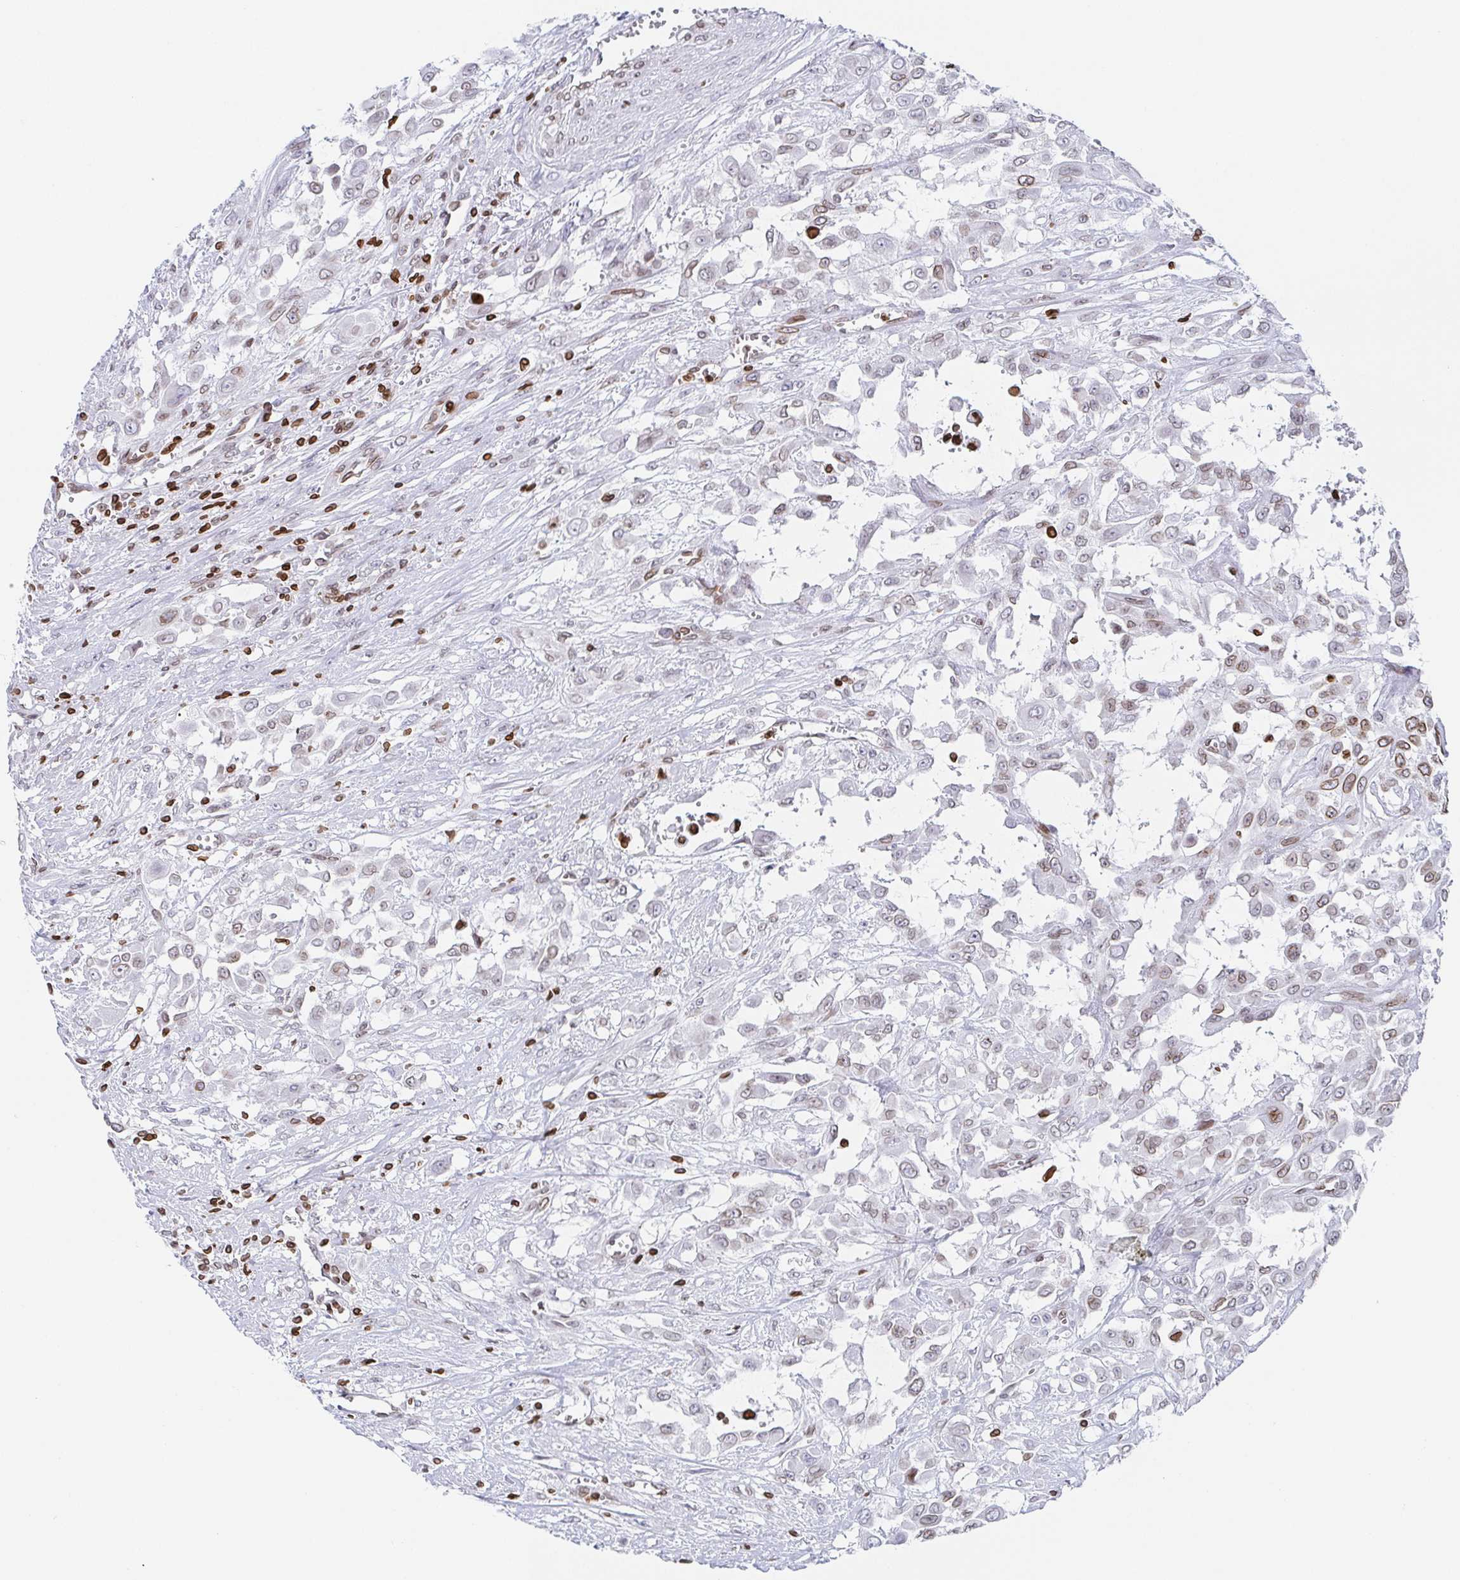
{"staining": {"intensity": "moderate", "quantity": "25%-75%", "location": "cytoplasmic/membranous,nuclear"}, "tissue": "urothelial cancer", "cell_type": "Tumor cells", "image_type": "cancer", "snomed": [{"axis": "morphology", "description": "Urothelial carcinoma, High grade"}, {"axis": "topography", "description": "Urinary bladder"}], "caption": "Immunohistochemistry (IHC) staining of urothelial cancer, which exhibits medium levels of moderate cytoplasmic/membranous and nuclear expression in approximately 25%-75% of tumor cells indicating moderate cytoplasmic/membranous and nuclear protein expression. The staining was performed using DAB (3,3'-diaminobenzidine) (brown) for protein detection and nuclei were counterstained in hematoxylin (blue).", "gene": "BTBD7", "patient": {"sex": "male", "age": 57}}